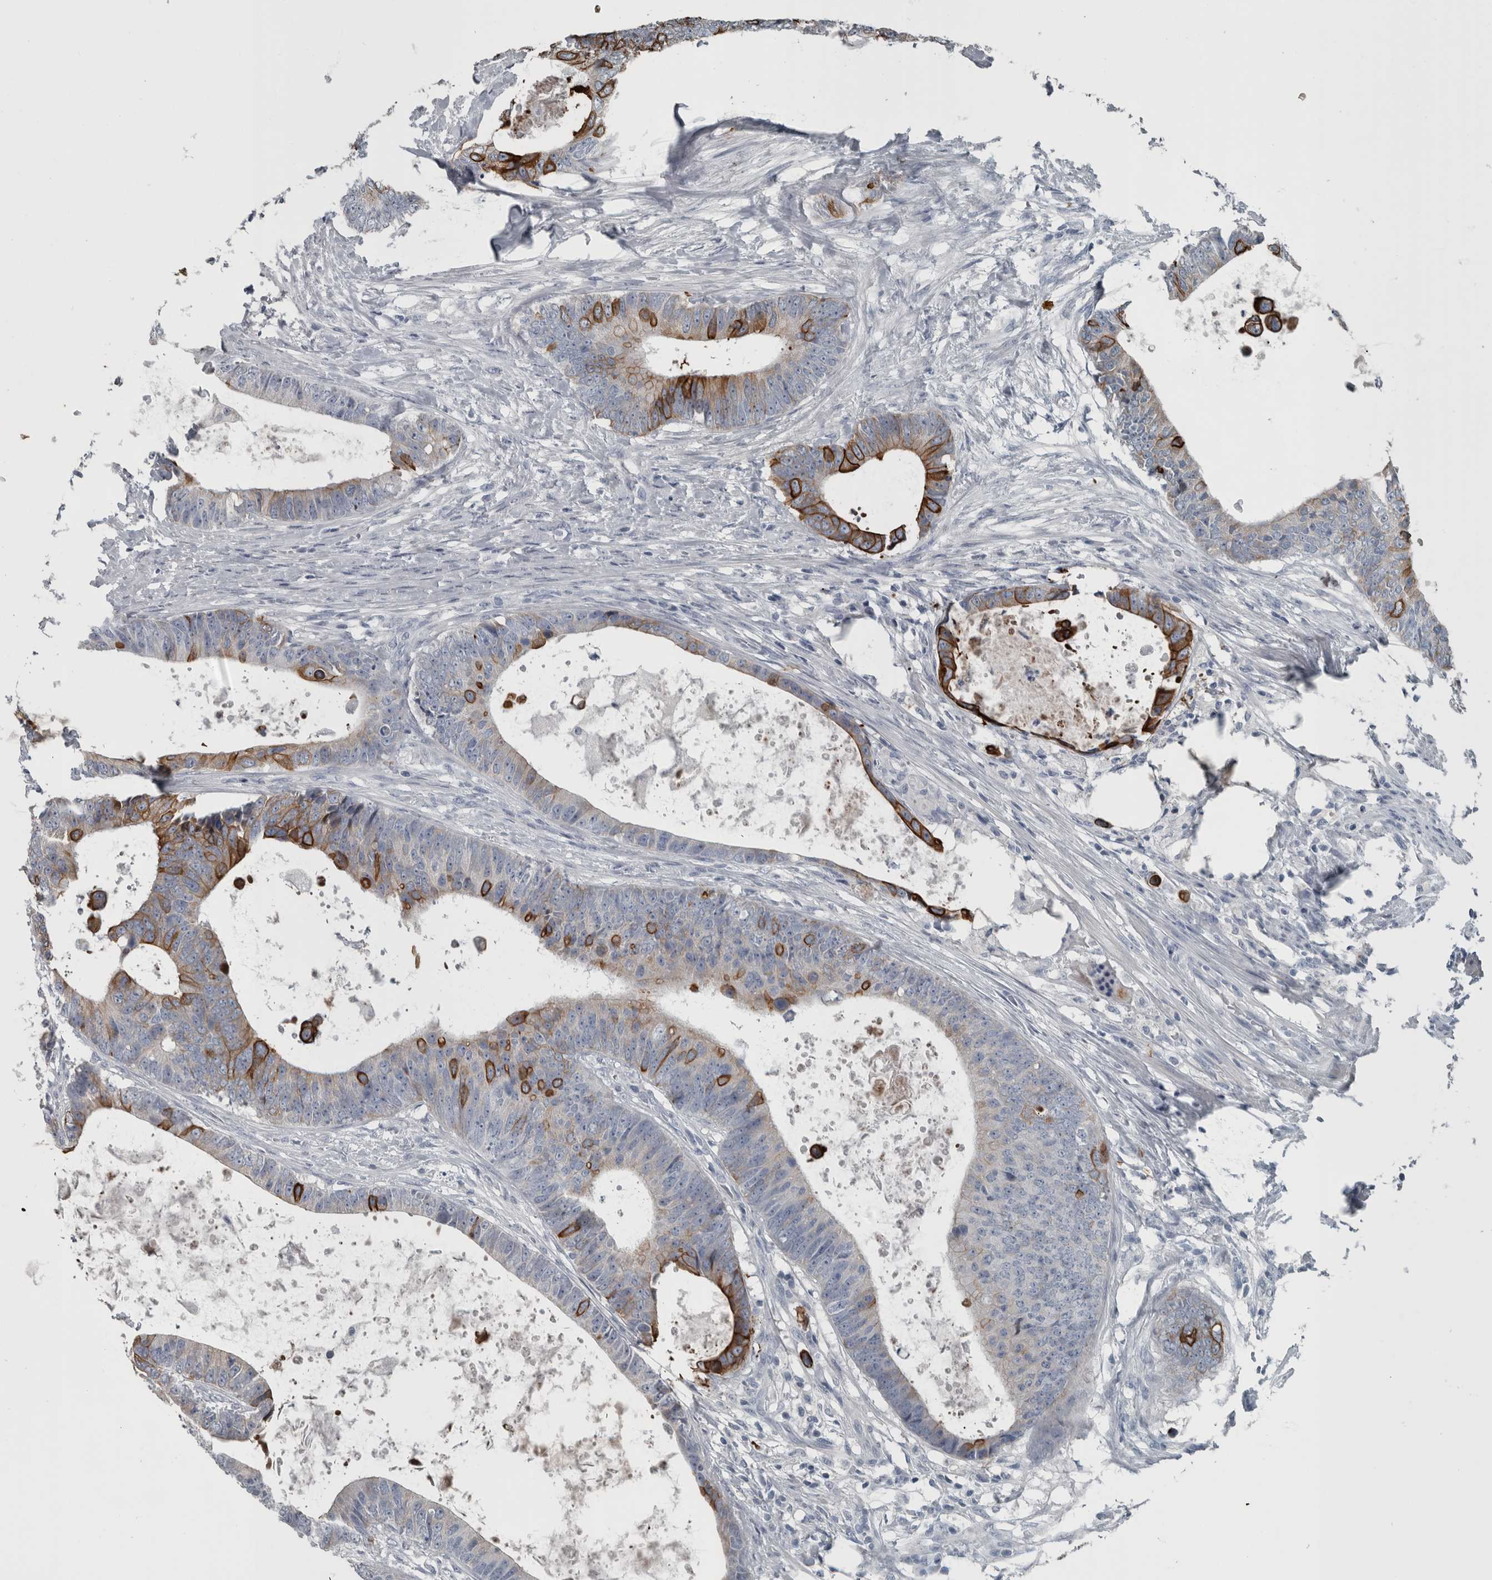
{"staining": {"intensity": "strong", "quantity": "<25%", "location": "cytoplasmic/membranous"}, "tissue": "colorectal cancer", "cell_type": "Tumor cells", "image_type": "cancer", "snomed": [{"axis": "morphology", "description": "Adenocarcinoma, NOS"}, {"axis": "topography", "description": "Colon"}], "caption": "High-power microscopy captured an IHC photomicrograph of adenocarcinoma (colorectal), revealing strong cytoplasmic/membranous expression in about <25% of tumor cells.", "gene": "KRT20", "patient": {"sex": "male", "age": 56}}